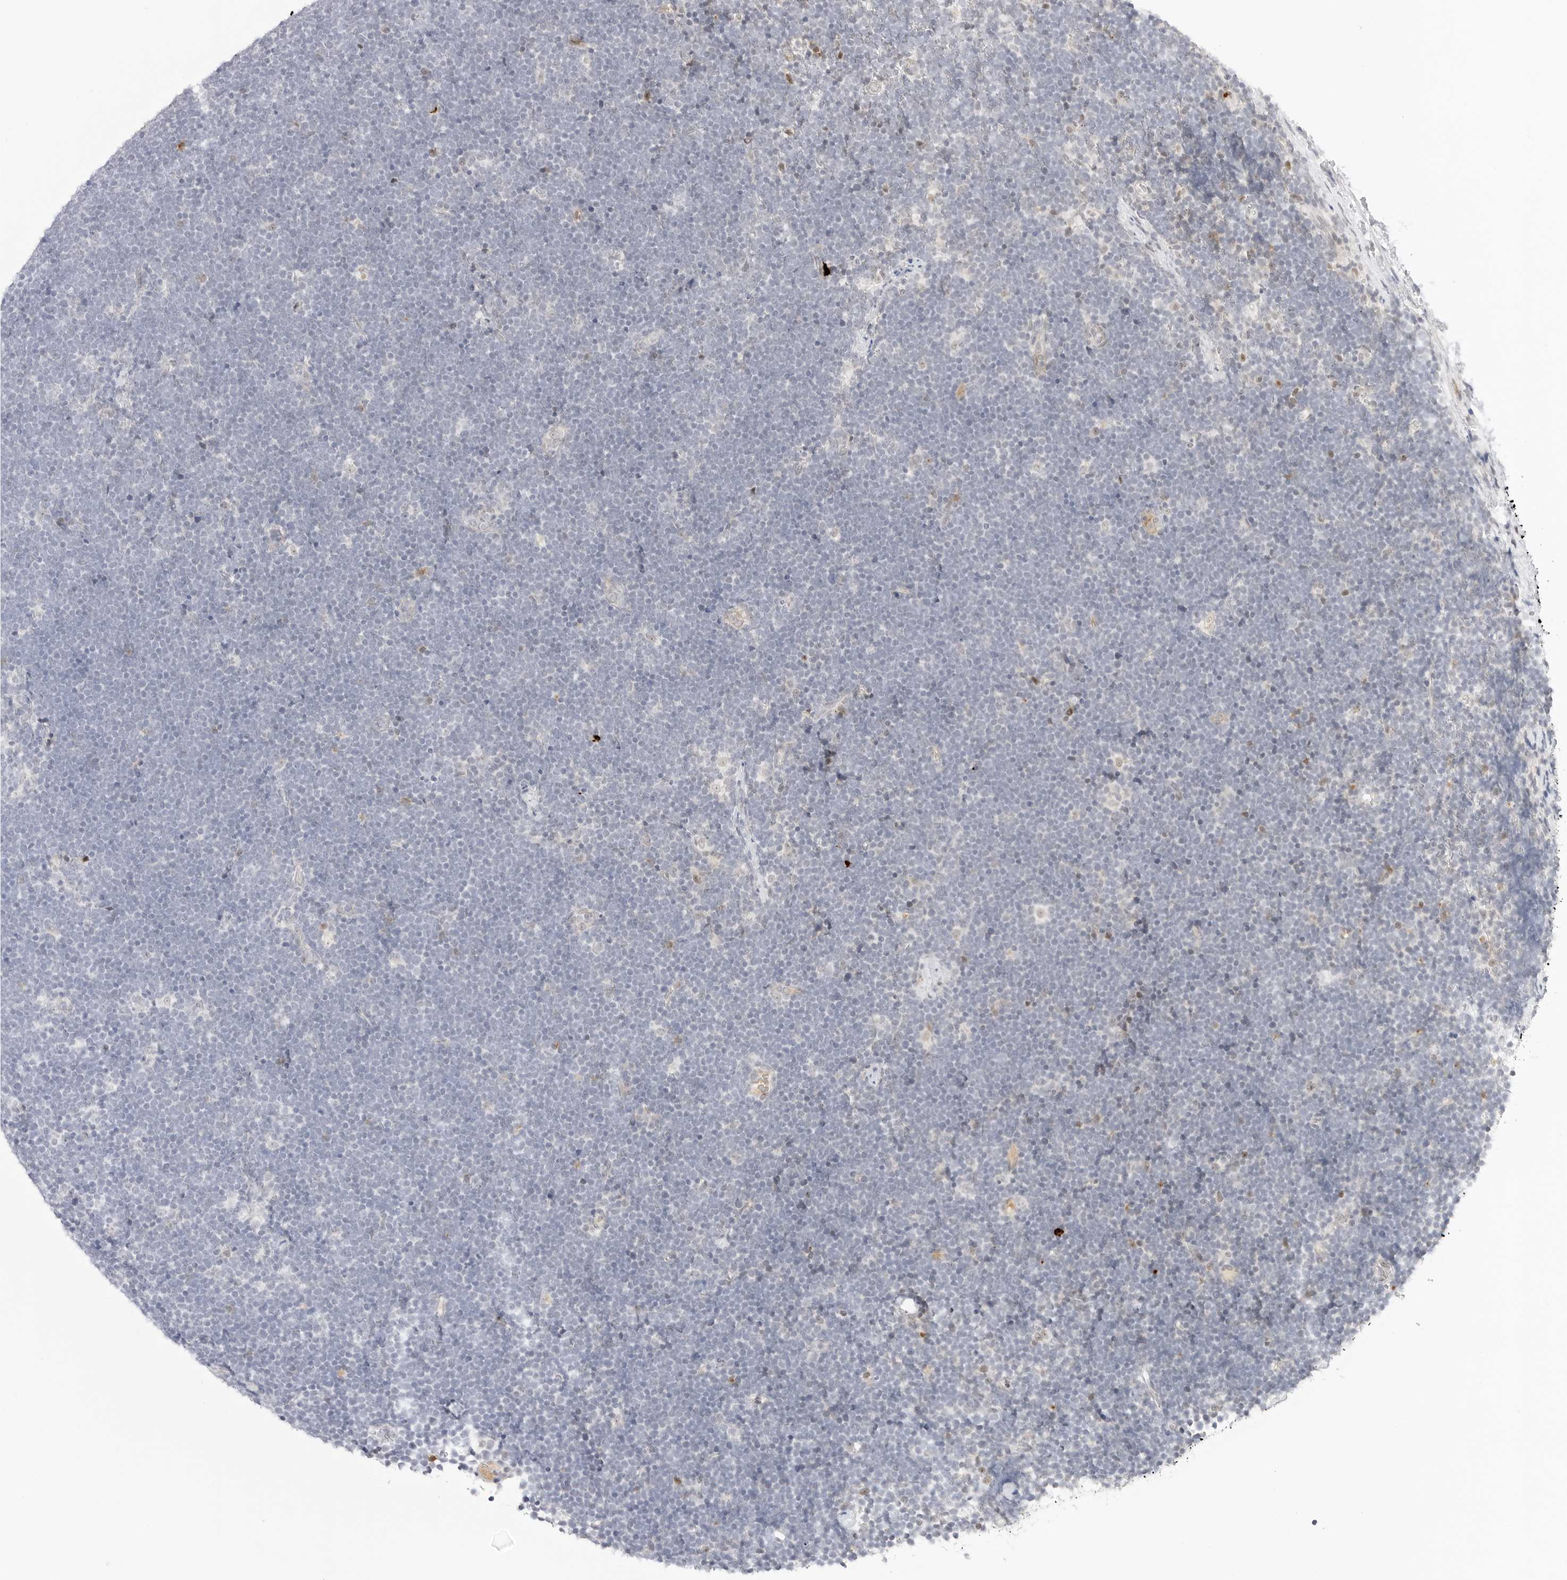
{"staining": {"intensity": "negative", "quantity": "none", "location": "none"}, "tissue": "lymphoma", "cell_type": "Tumor cells", "image_type": "cancer", "snomed": [{"axis": "morphology", "description": "Malignant lymphoma, non-Hodgkin's type, High grade"}, {"axis": "topography", "description": "Lymph node"}], "caption": "This image is of lymphoma stained with immunohistochemistry to label a protein in brown with the nuclei are counter-stained blue. There is no staining in tumor cells.", "gene": "HIPK3", "patient": {"sex": "male", "age": 13}}